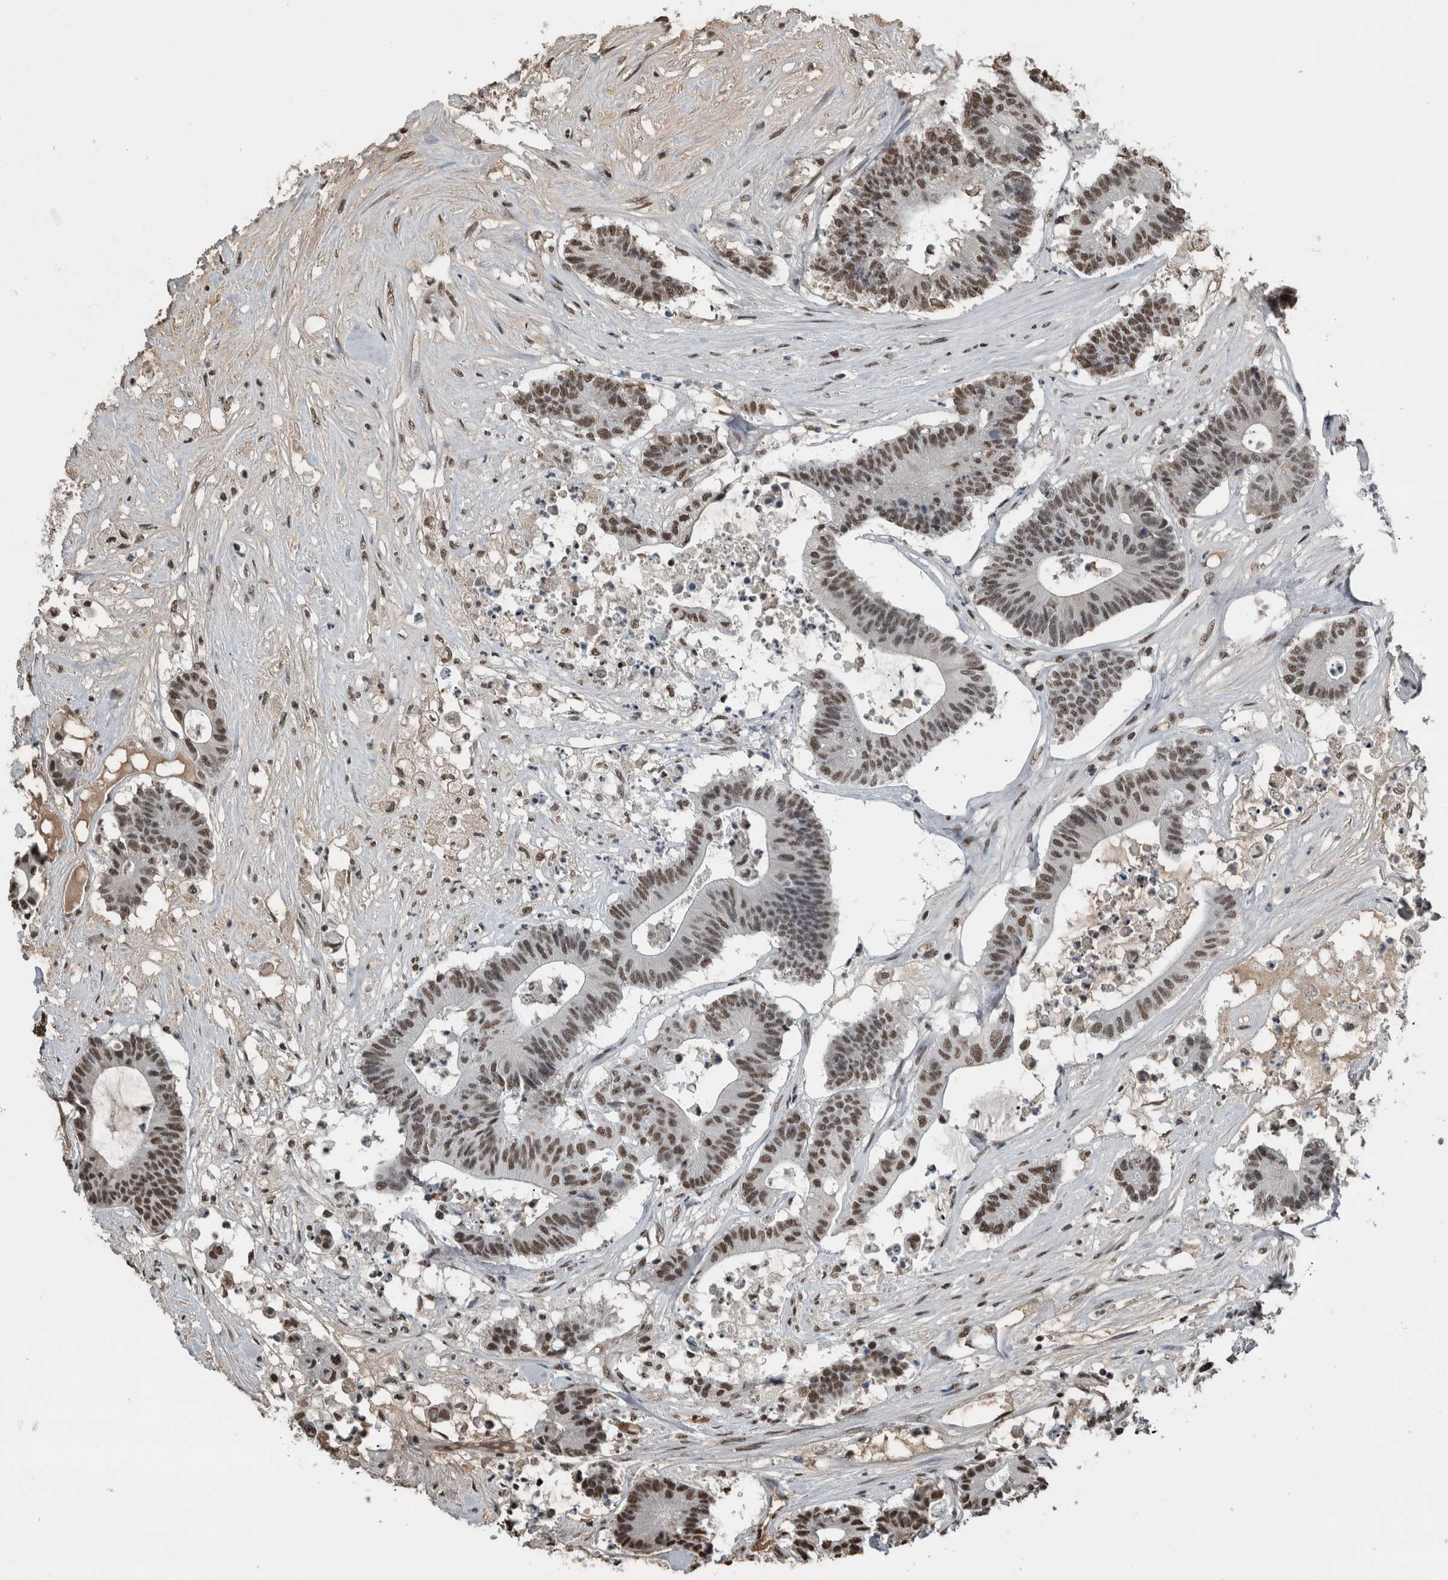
{"staining": {"intensity": "moderate", "quantity": ">75%", "location": "nuclear"}, "tissue": "colorectal cancer", "cell_type": "Tumor cells", "image_type": "cancer", "snomed": [{"axis": "morphology", "description": "Adenocarcinoma, NOS"}, {"axis": "topography", "description": "Colon"}], "caption": "Brown immunohistochemical staining in colorectal cancer (adenocarcinoma) reveals moderate nuclear staining in approximately >75% of tumor cells.", "gene": "TGS1", "patient": {"sex": "female", "age": 84}}